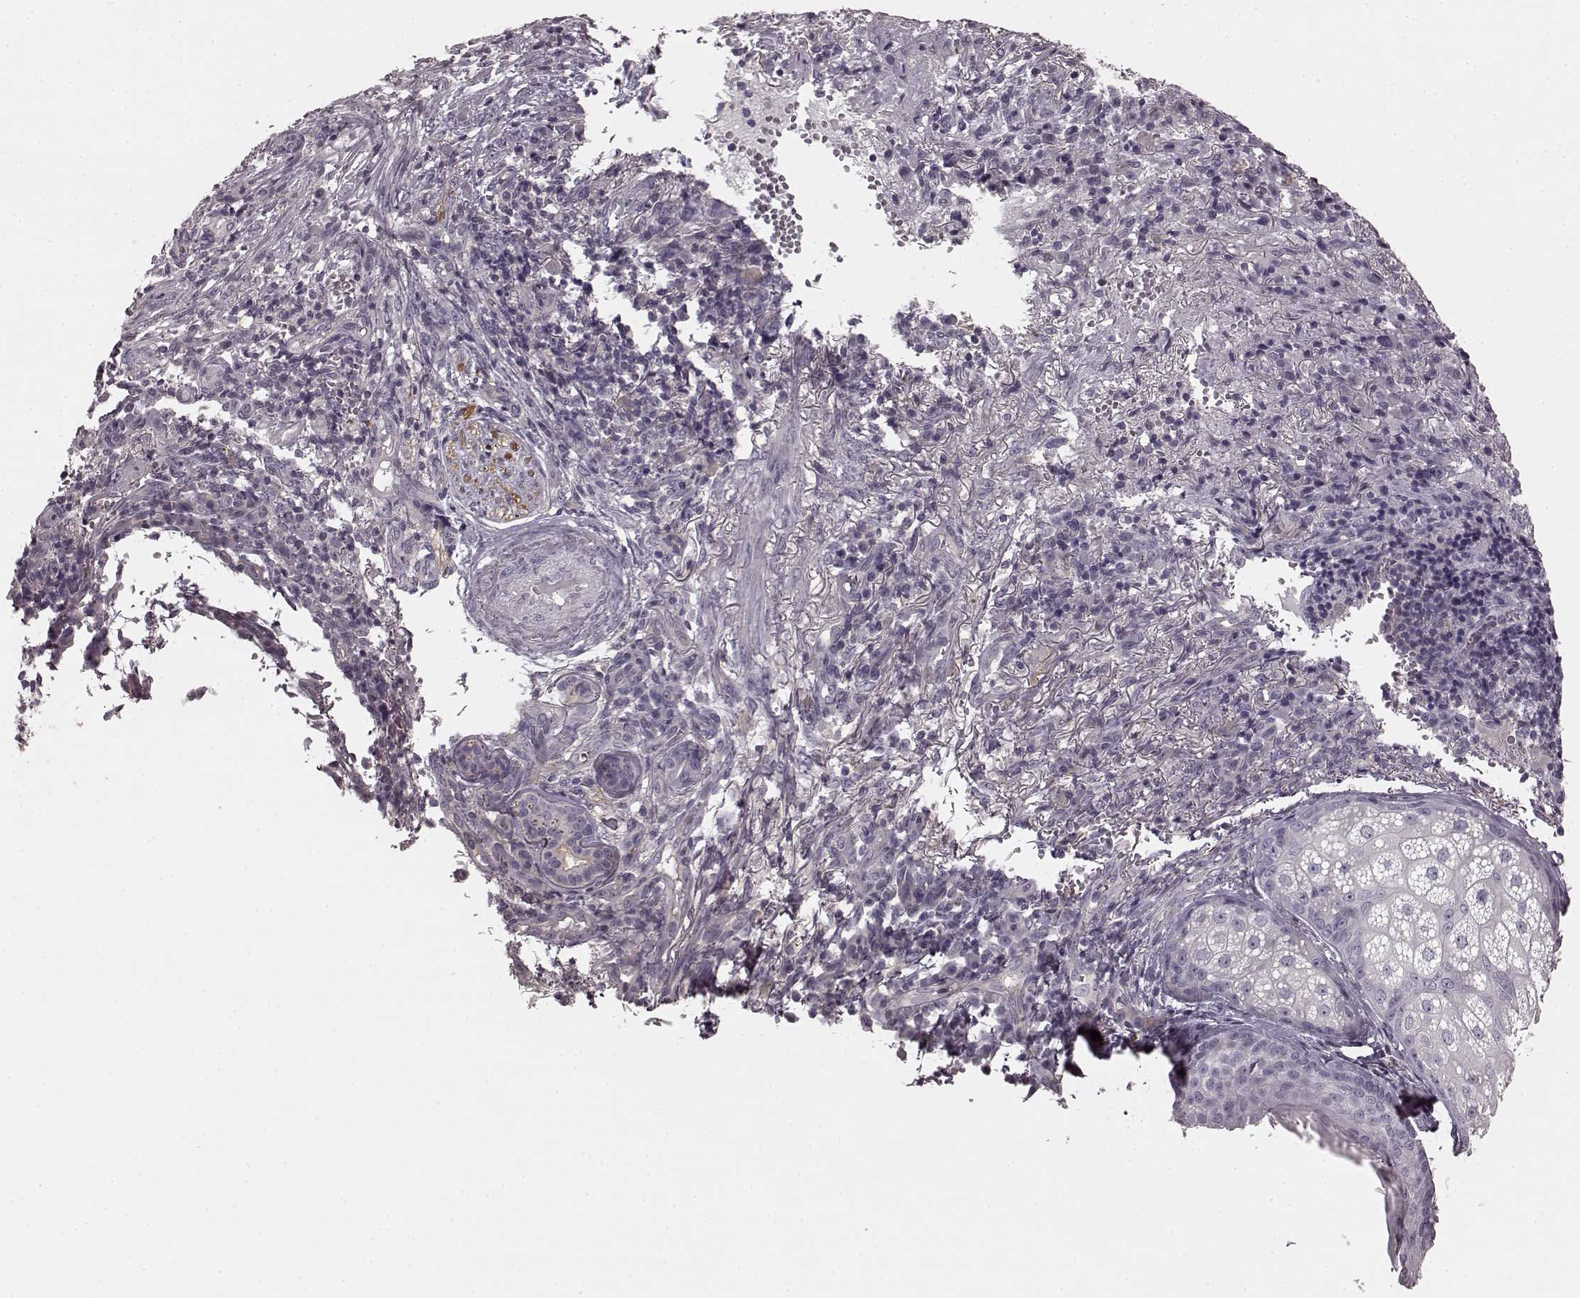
{"staining": {"intensity": "negative", "quantity": "none", "location": "none"}, "tissue": "skin cancer", "cell_type": "Tumor cells", "image_type": "cancer", "snomed": [{"axis": "morphology", "description": "Basal cell carcinoma"}, {"axis": "topography", "description": "Skin"}], "caption": "Skin basal cell carcinoma stained for a protein using immunohistochemistry shows no staining tumor cells.", "gene": "PRKCE", "patient": {"sex": "female", "age": 69}}